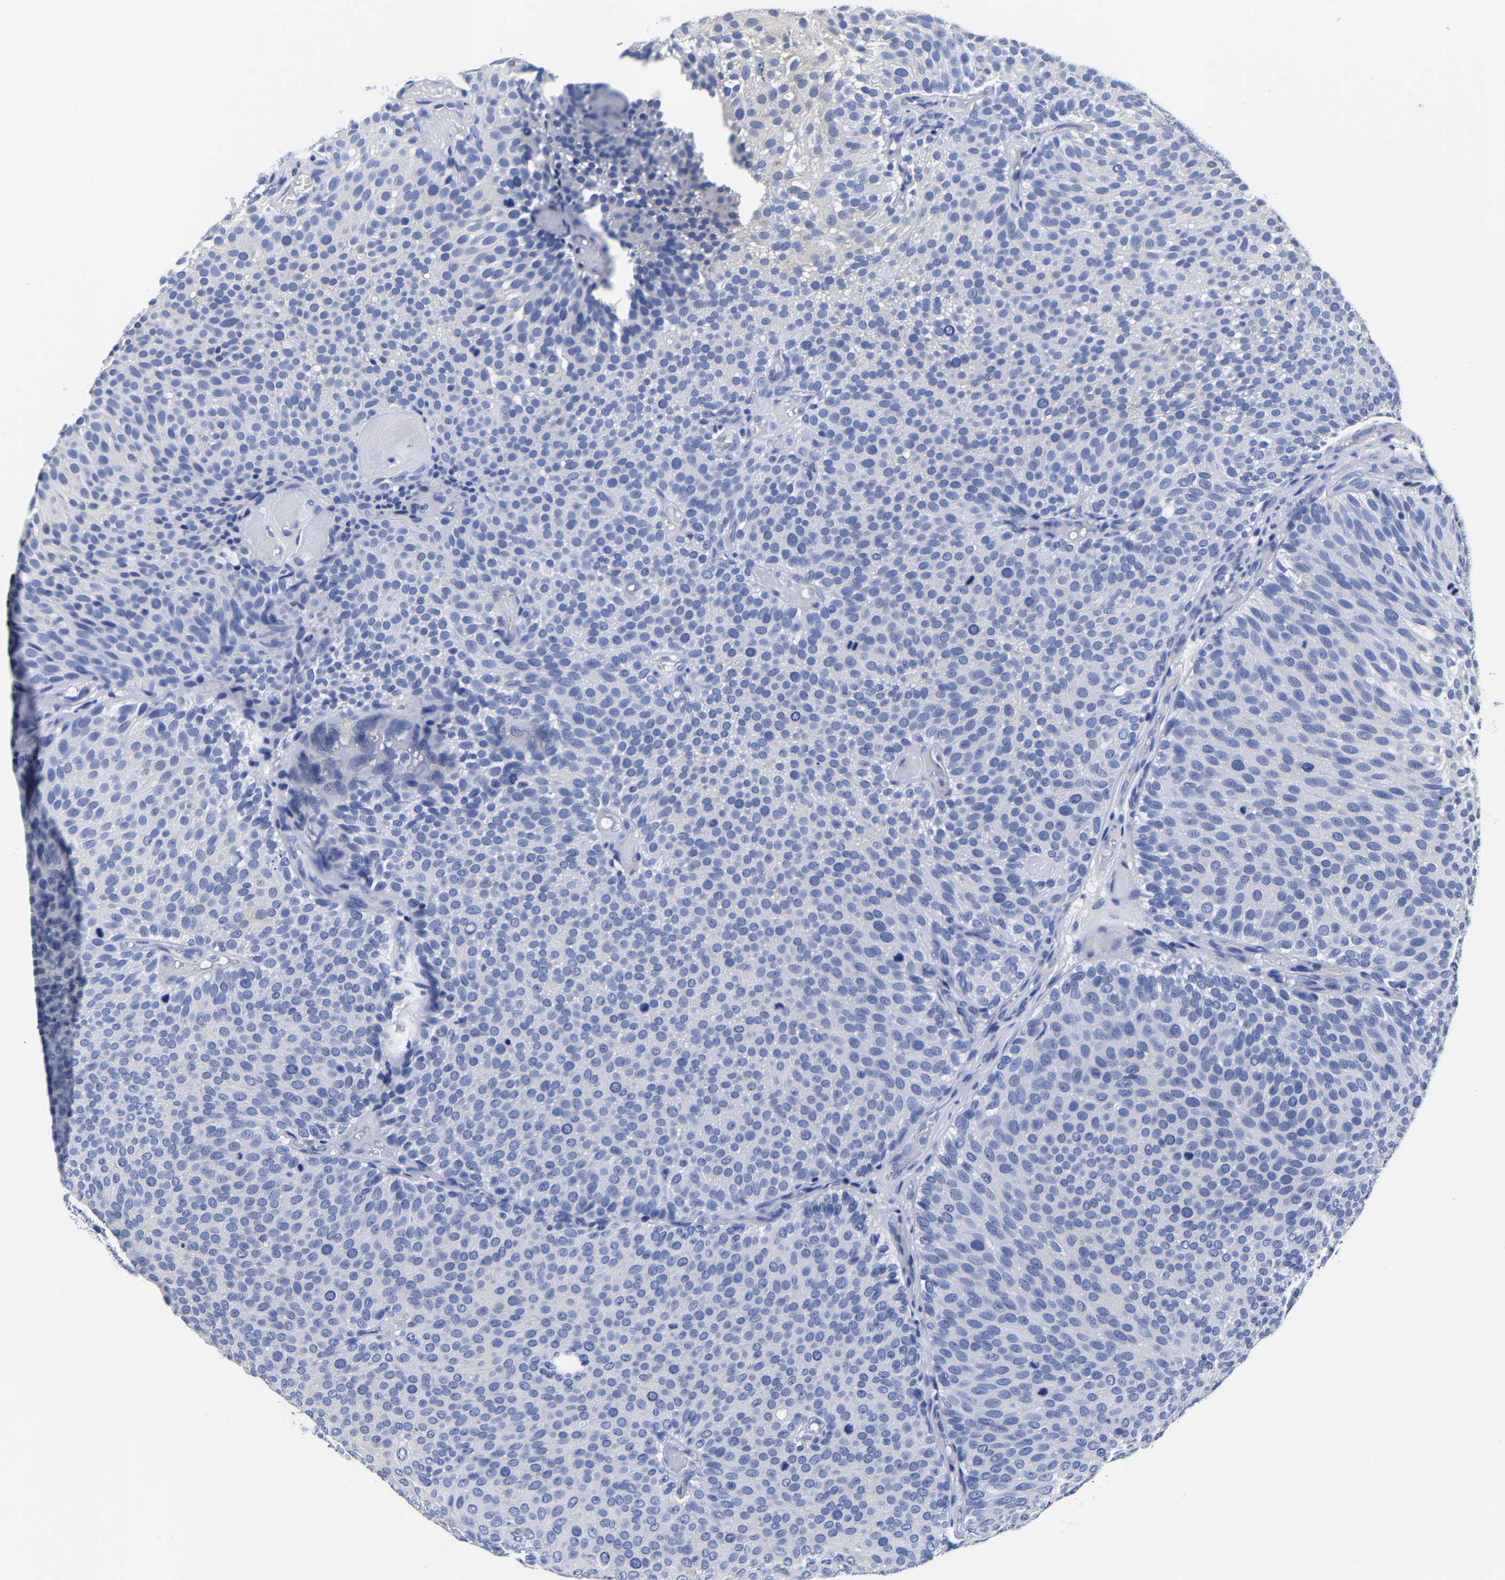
{"staining": {"intensity": "negative", "quantity": "none", "location": "none"}, "tissue": "urothelial cancer", "cell_type": "Tumor cells", "image_type": "cancer", "snomed": [{"axis": "morphology", "description": "Urothelial carcinoma, Low grade"}, {"axis": "topography", "description": "Urinary bladder"}], "caption": "Urothelial cancer was stained to show a protein in brown. There is no significant staining in tumor cells. Nuclei are stained in blue.", "gene": "CPA2", "patient": {"sex": "male", "age": 78}}